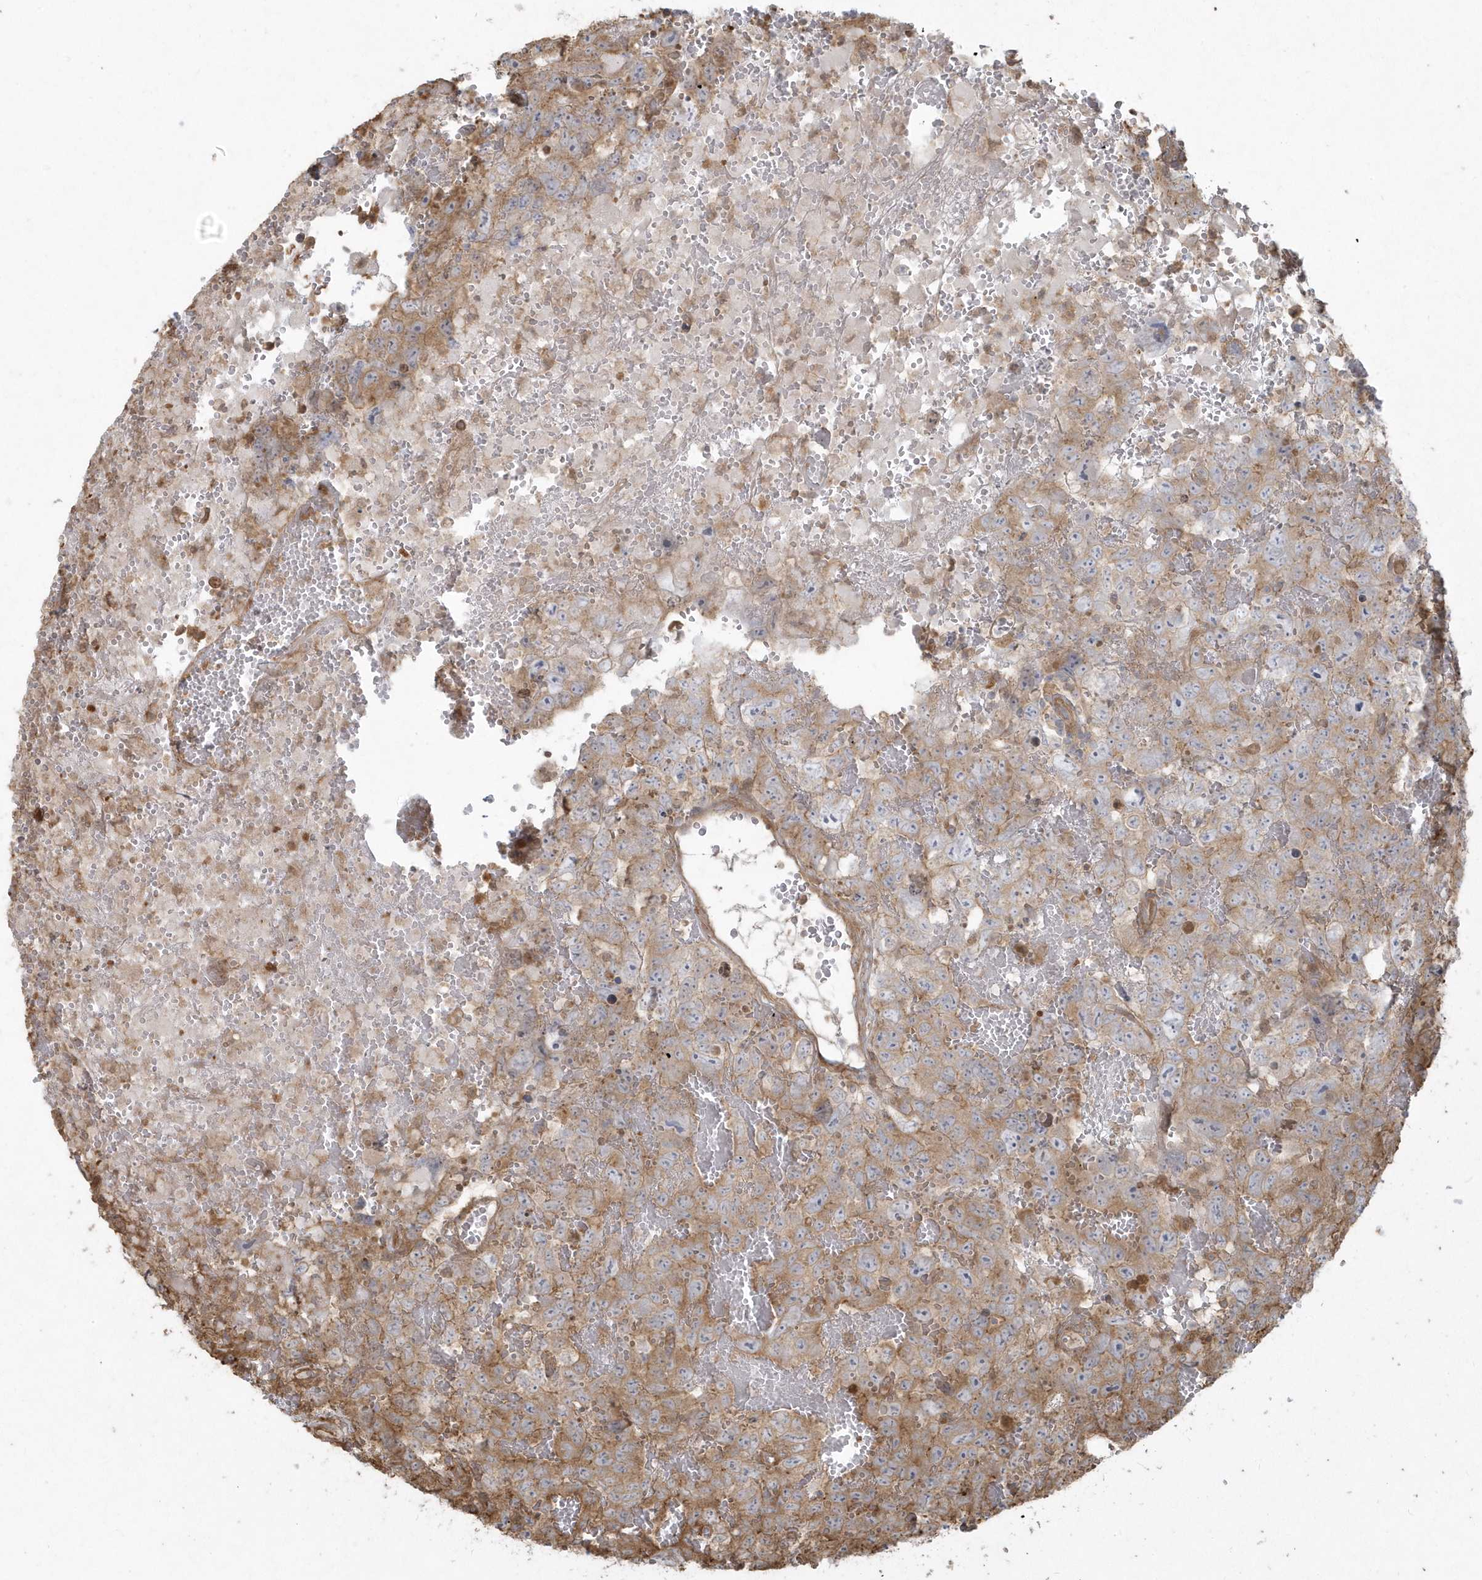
{"staining": {"intensity": "moderate", "quantity": "25%-75%", "location": "cytoplasmic/membranous"}, "tissue": "testis cancer", "cell_type": "Tumor cells", "image_type": "cancer", "snomed": [{"axis": "morphology", "description": "Carcinoma, Embryonal, NOS"}, {"axis": "topography", "description": "Testis"}], "caption": "Human testis embryonal carcinoma stained for a protein (brown) shows moderate cytoplasmic/membranous positive expression in approximately 25%-75% of tumor cells.", "gene": "HNMT", "patient": {"sex": "male", "age": 45}}